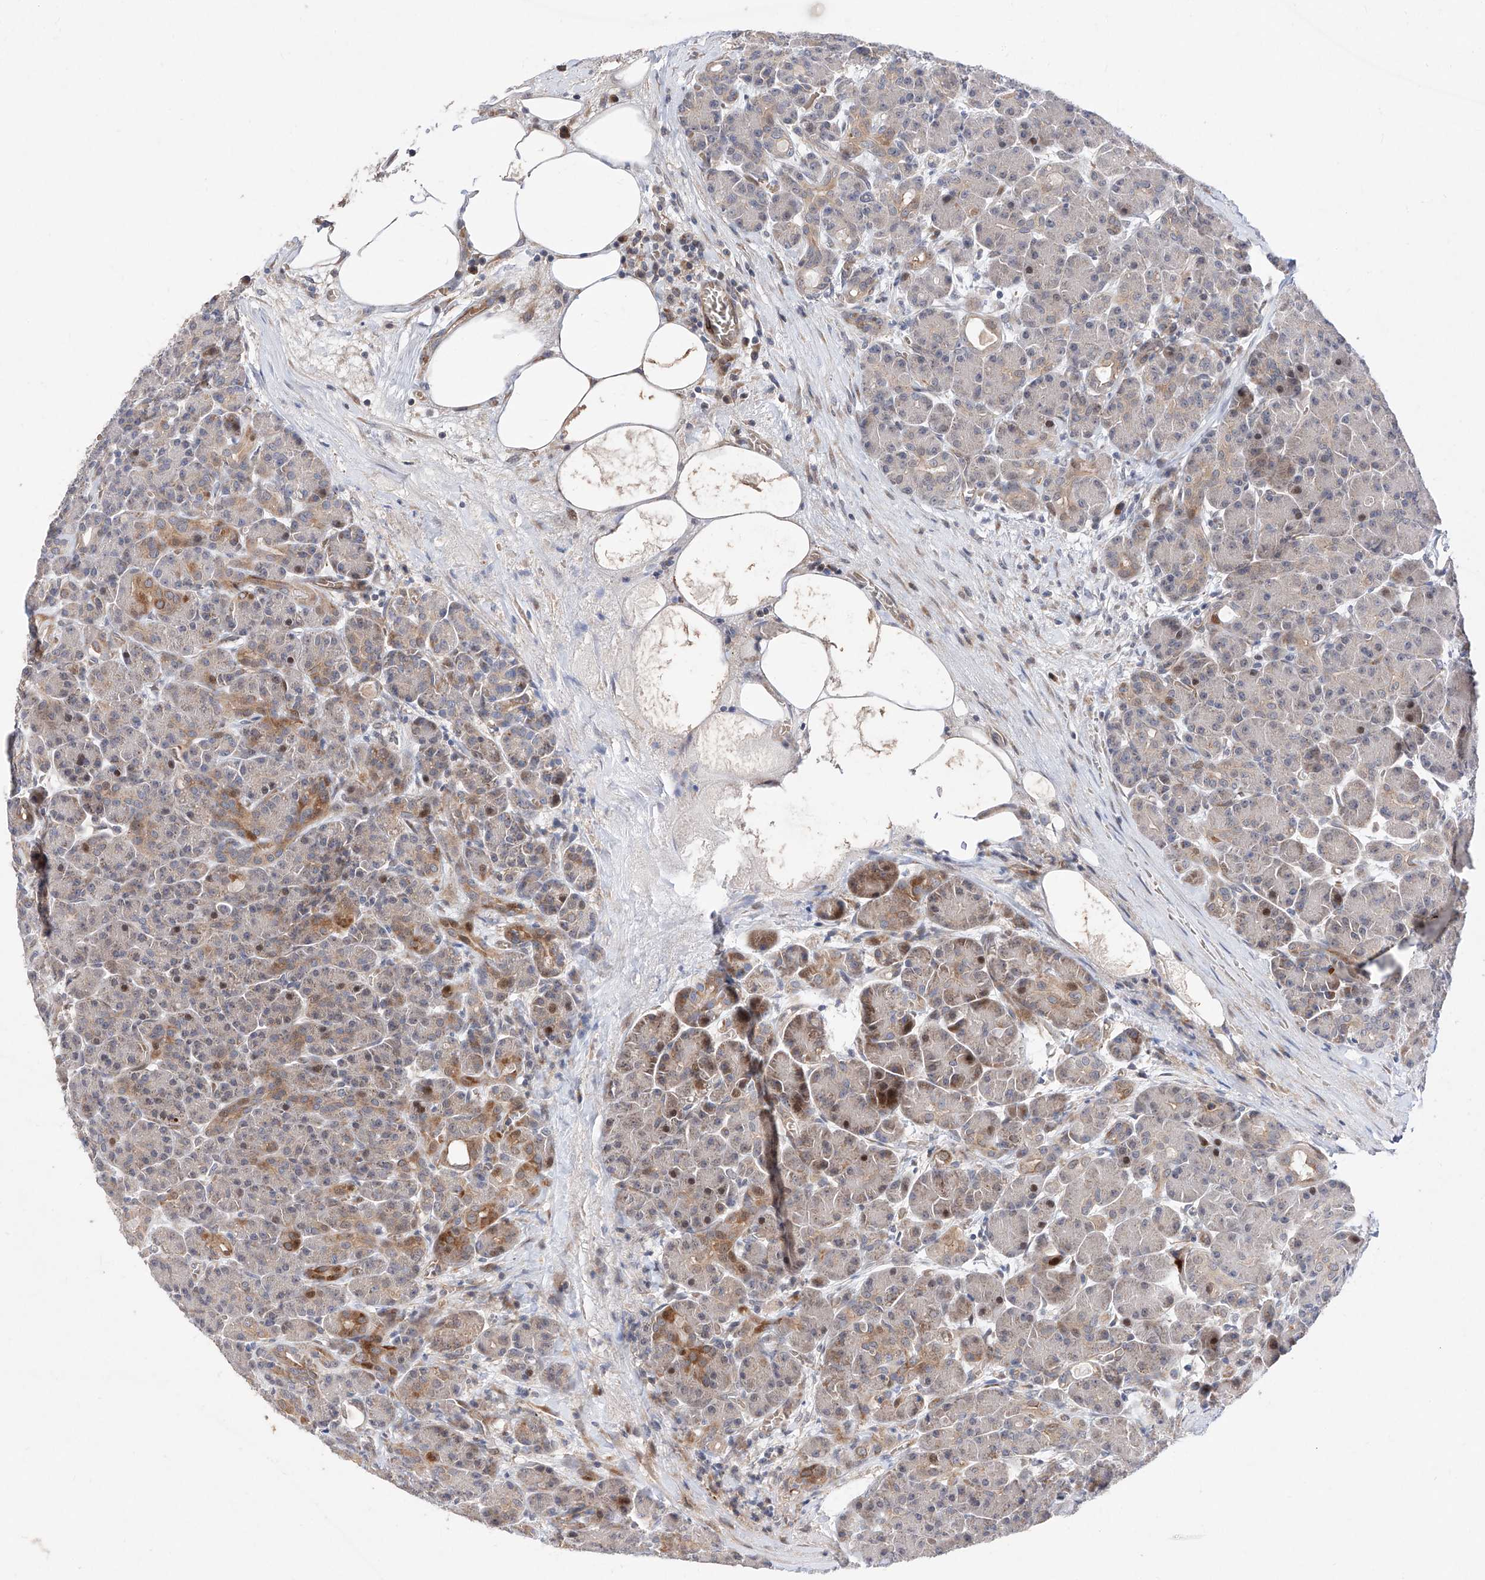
{"staining": {"intensity": "moderate", "quantity": "<25%", "location": "cytoplasmic/membranous,nuclear"}, "tissue": "pancreas", "cell_type": "Exocrine glandular cells", "image_type": "normal", "snomed": [{"axis": "morphology", "description": "Normal tissue, NOS"}, {"axis": "topography", "description": "Pancreas"}], "caption": "Immunohistochemistry (IHC) (DAB (3,3'-diaminobenzidine)) staining of unremarkable human pancreas reveals moderate cytoplasmic/membranous,nuclear protein expression in approximately <25% of exocrine glandular cells. Nuclei are stained in blue.", "gene": "FUCA2", "patient": {"sex": "male", "age": 63}}